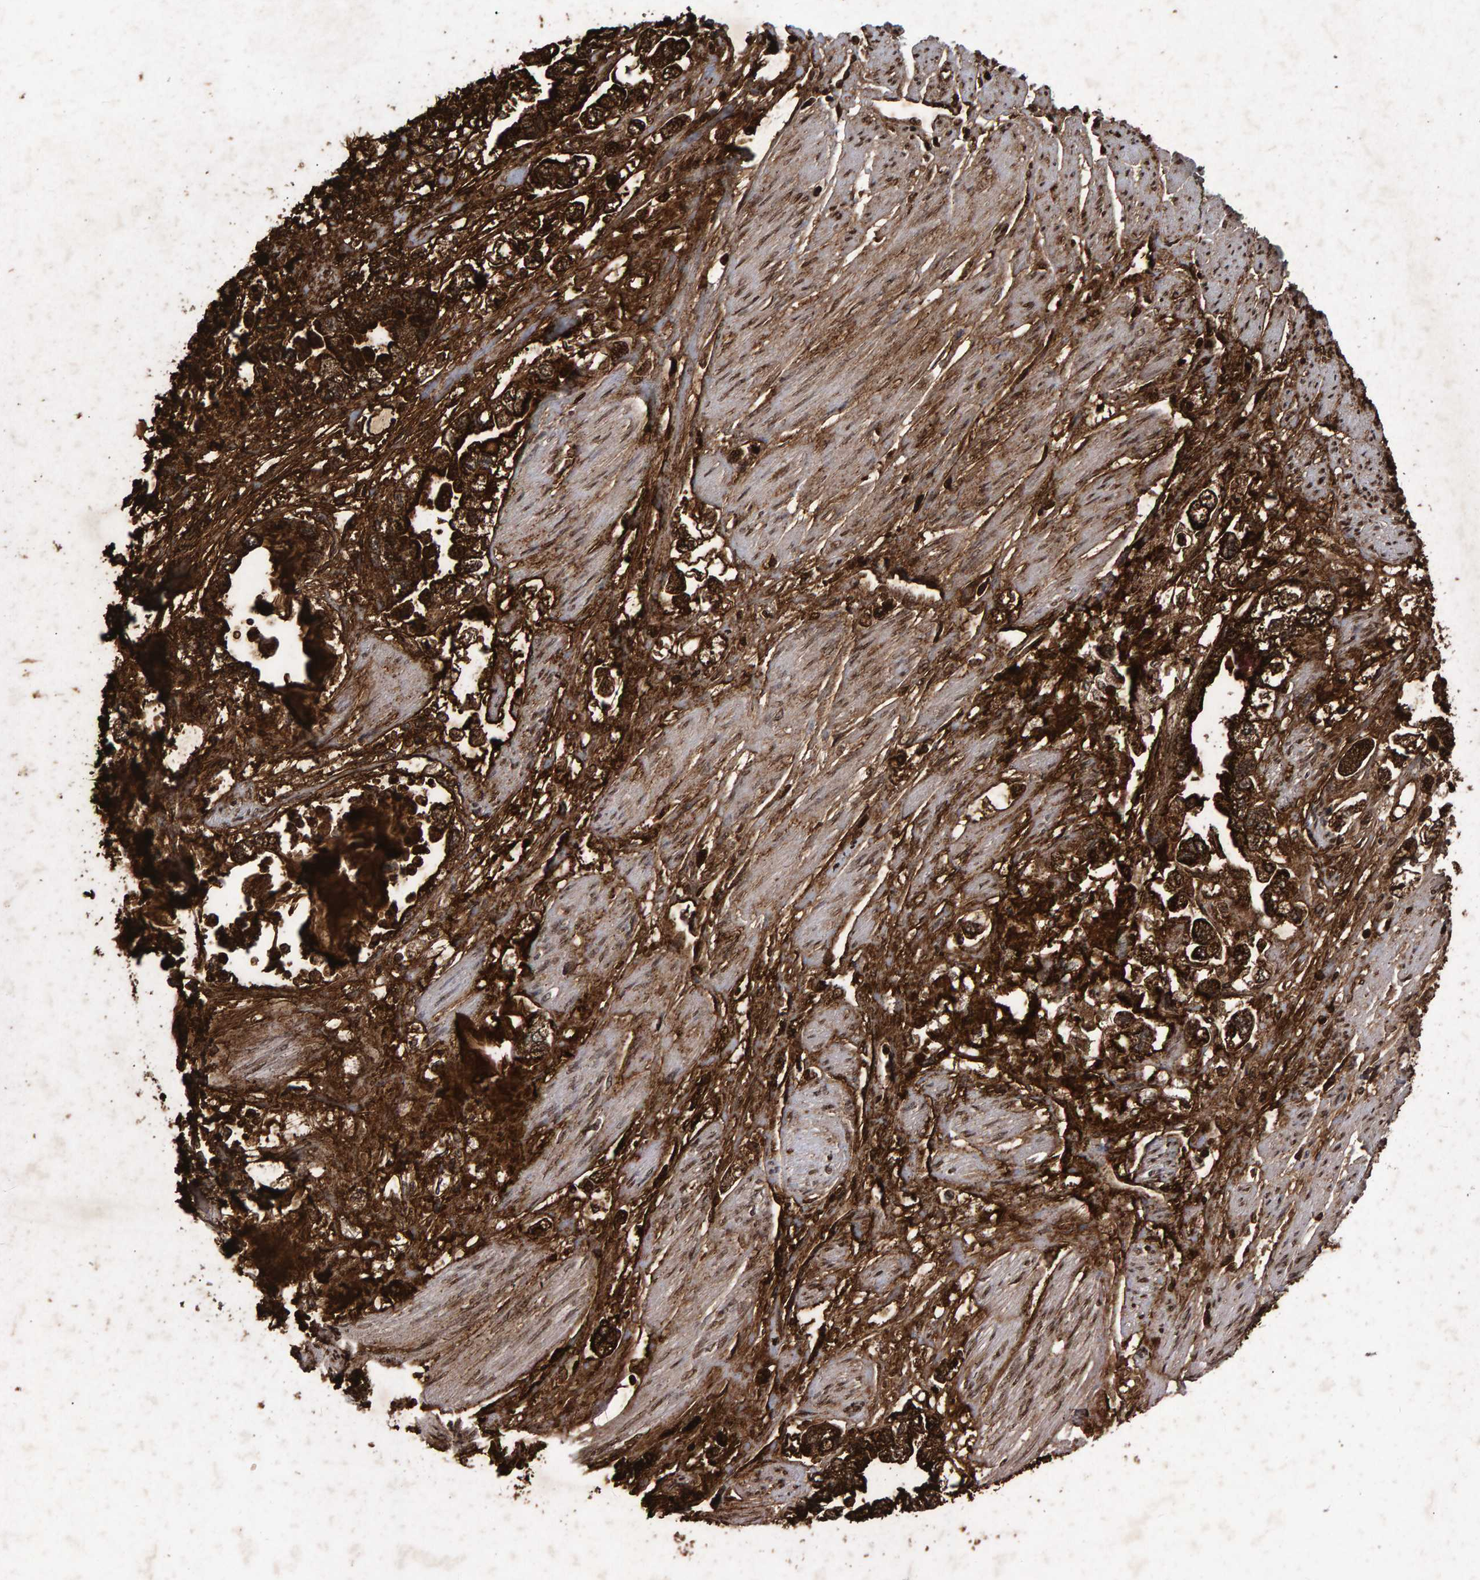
{"staining": {"intensity": "strong", "quantity": ">75%", "location": "cytoplasmic/membranous"}, "tissue": "stomach cancer", "cell_type": "Tumor cells", "image_type": "cancer", "snomed": [{"axis": "morphology", "description": "Normal tissue, NOS"}, {"axis": "morphology", "description": "Adenocarcinoma, NOS"}, {"axis": "topography", "description": "Stomach"}], "caption": "Tumor cells display high levels of strong cytoplasmic/membranous positivity in about >75% of cells in human stomach adenocarcinoma.", "gene": "GALC", "patient": {"sex": "male", "age": 62}}